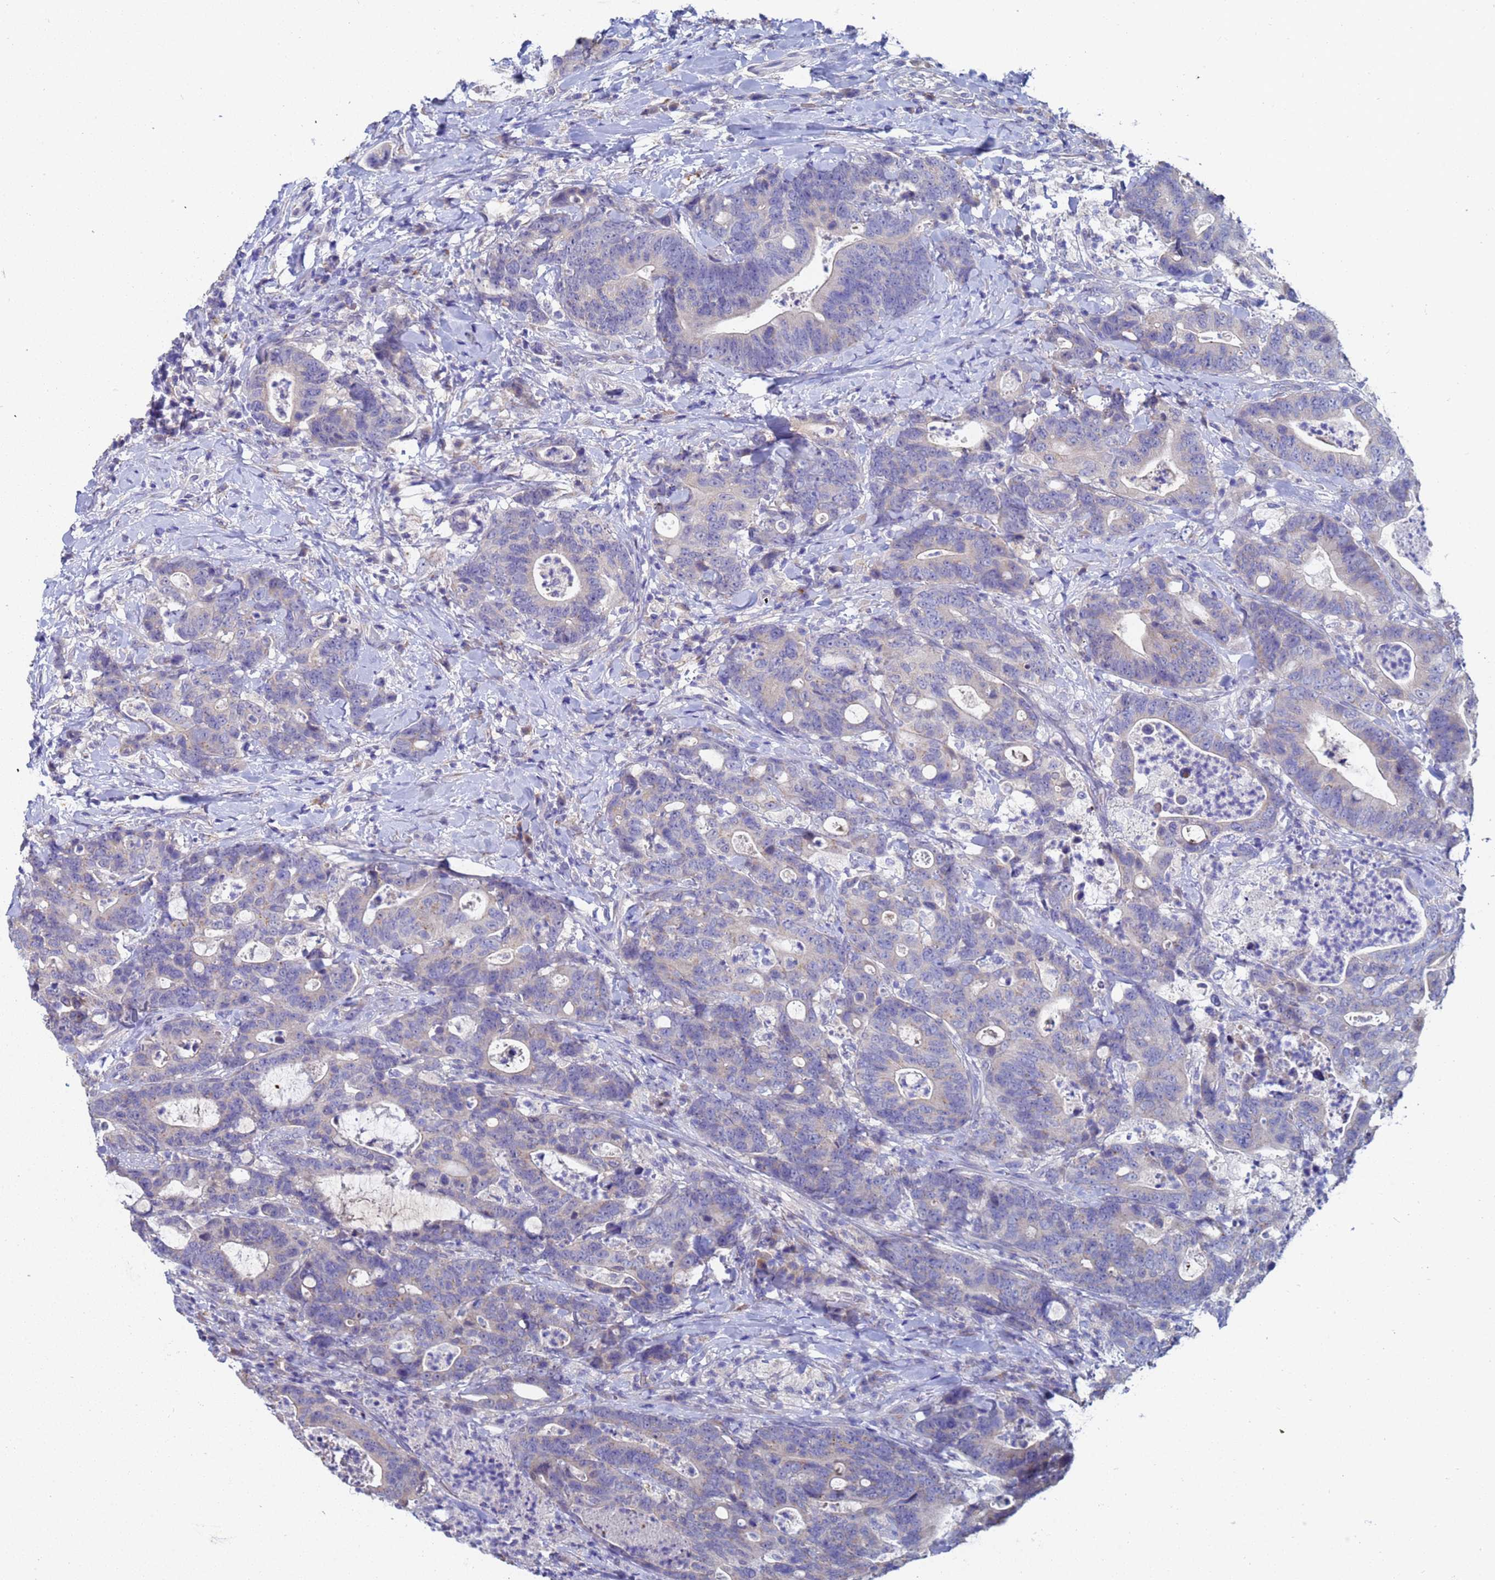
{"staining": {"intensity": "negative", "quantity": "none", "location": "none"}, "tissue": "colorectal cancer", "cell_type": "Tumor cells", "image_type": "cancer", "snomed": [{"axis": "morphology", "description": "Adenocarcinoma, NOS"}, {"axis": "topography", "description": "Colon"}], "caption": "The micrograph displays no significant staining in tumor cells of colorectal cancer (adenocarcinoma).", "gene": "IHO1", "patient": {"sex": "female", "age": 82}}